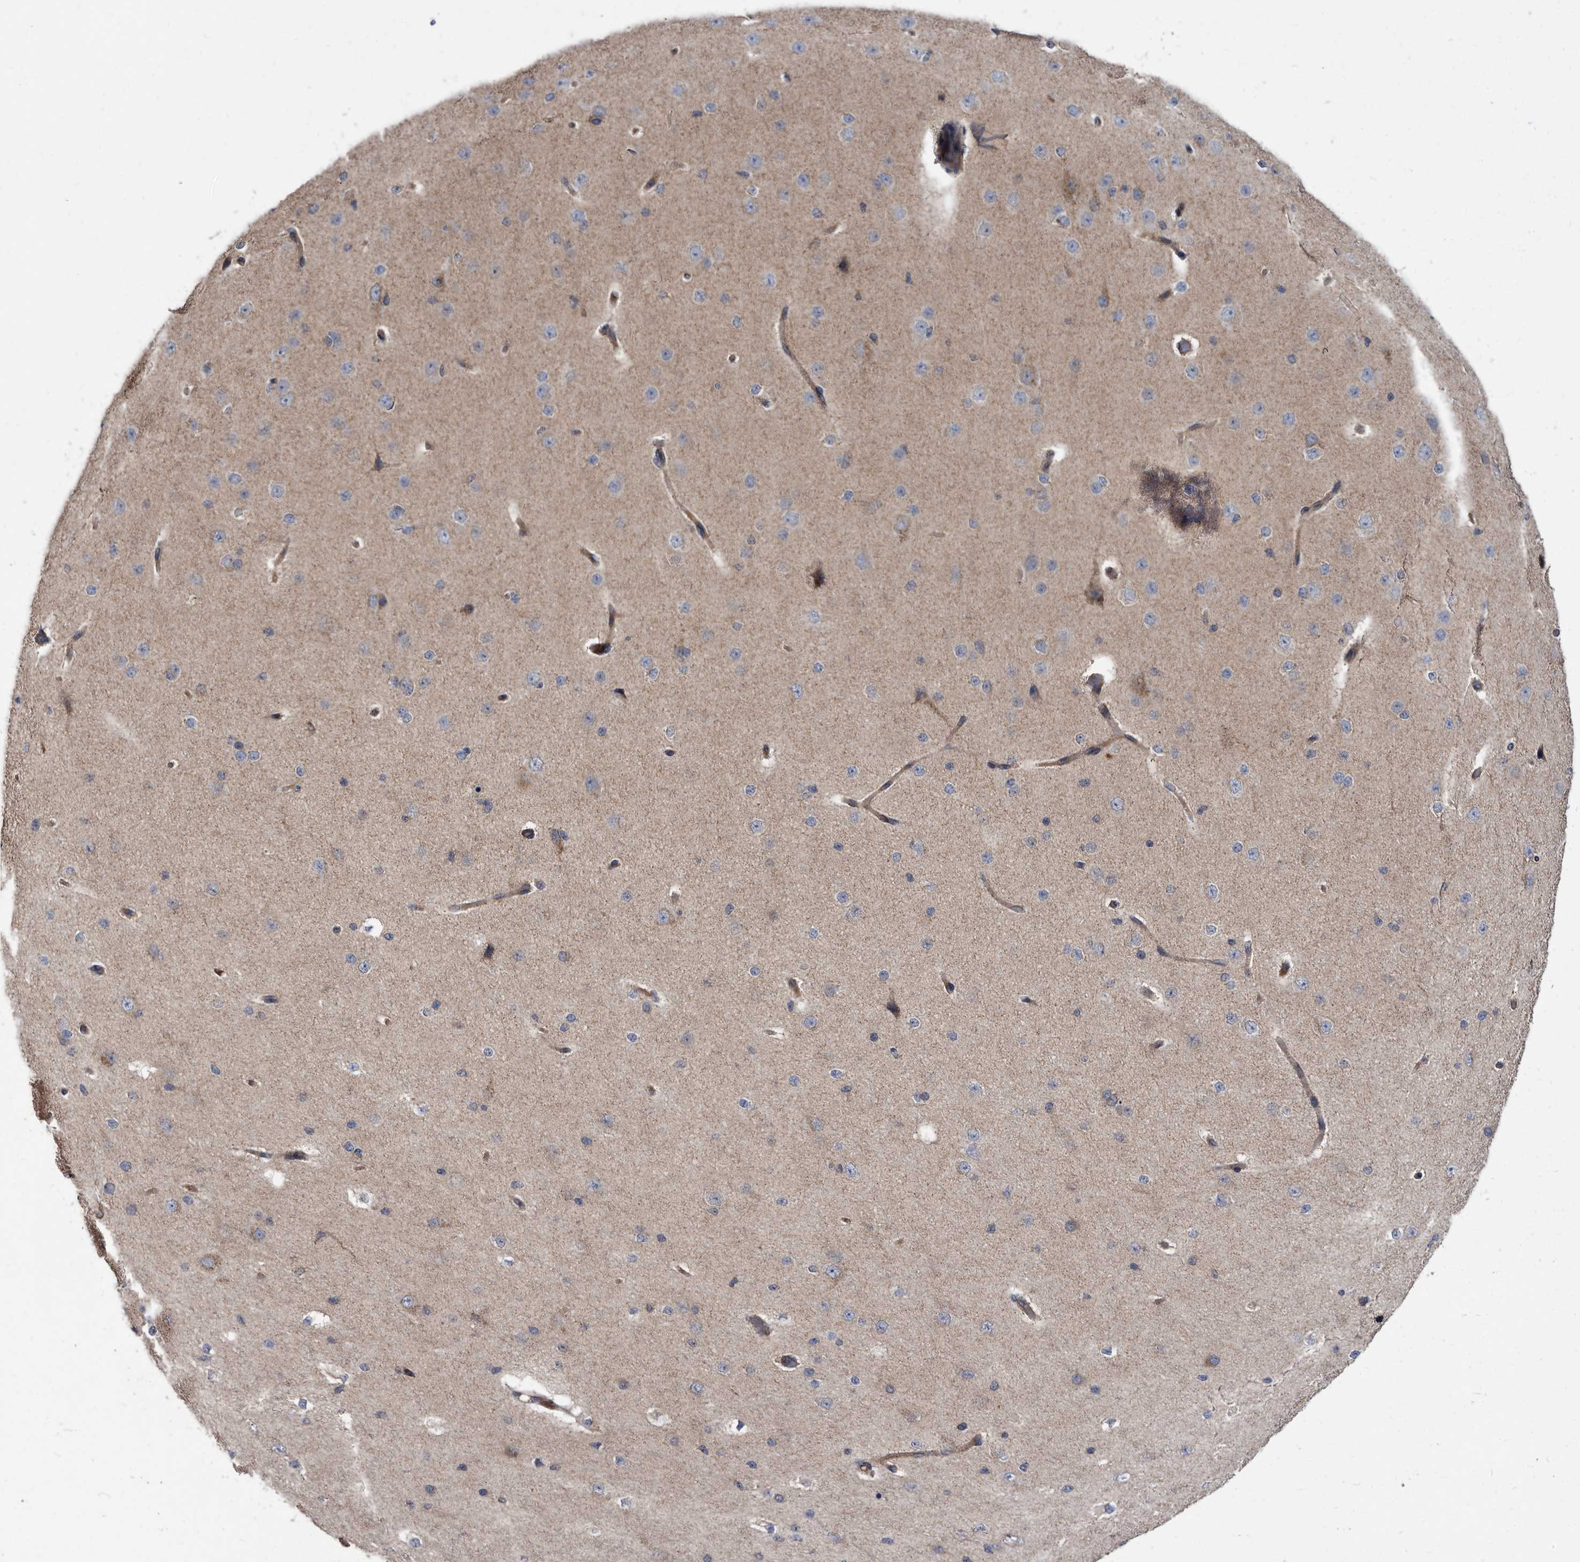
{"staining": {"intensity": "moderate", "quantity": "25%-75%", "location": "cytoplasmic/membranous"}, "tissue": "cerebral cortex", "cell_type": "Endothelial cells", "image_type": "normal", "snomed": [{"axis": "morphology", "description": "Normal tissue, NOS"}, {"axis": "morphology", "description": "Developmental malformation"}, {"axis": "topography", "description": "Cerebral cortex"}], "caption": "This is a histology image of immunohistochemistry (IHC) staining of normal cerebral cortex, which shows moderate staining in the cytoplasmic/membranous of endothelial cells.", "gene": "DTNBP1", "patient": {"sex": "female", "age": 30}}